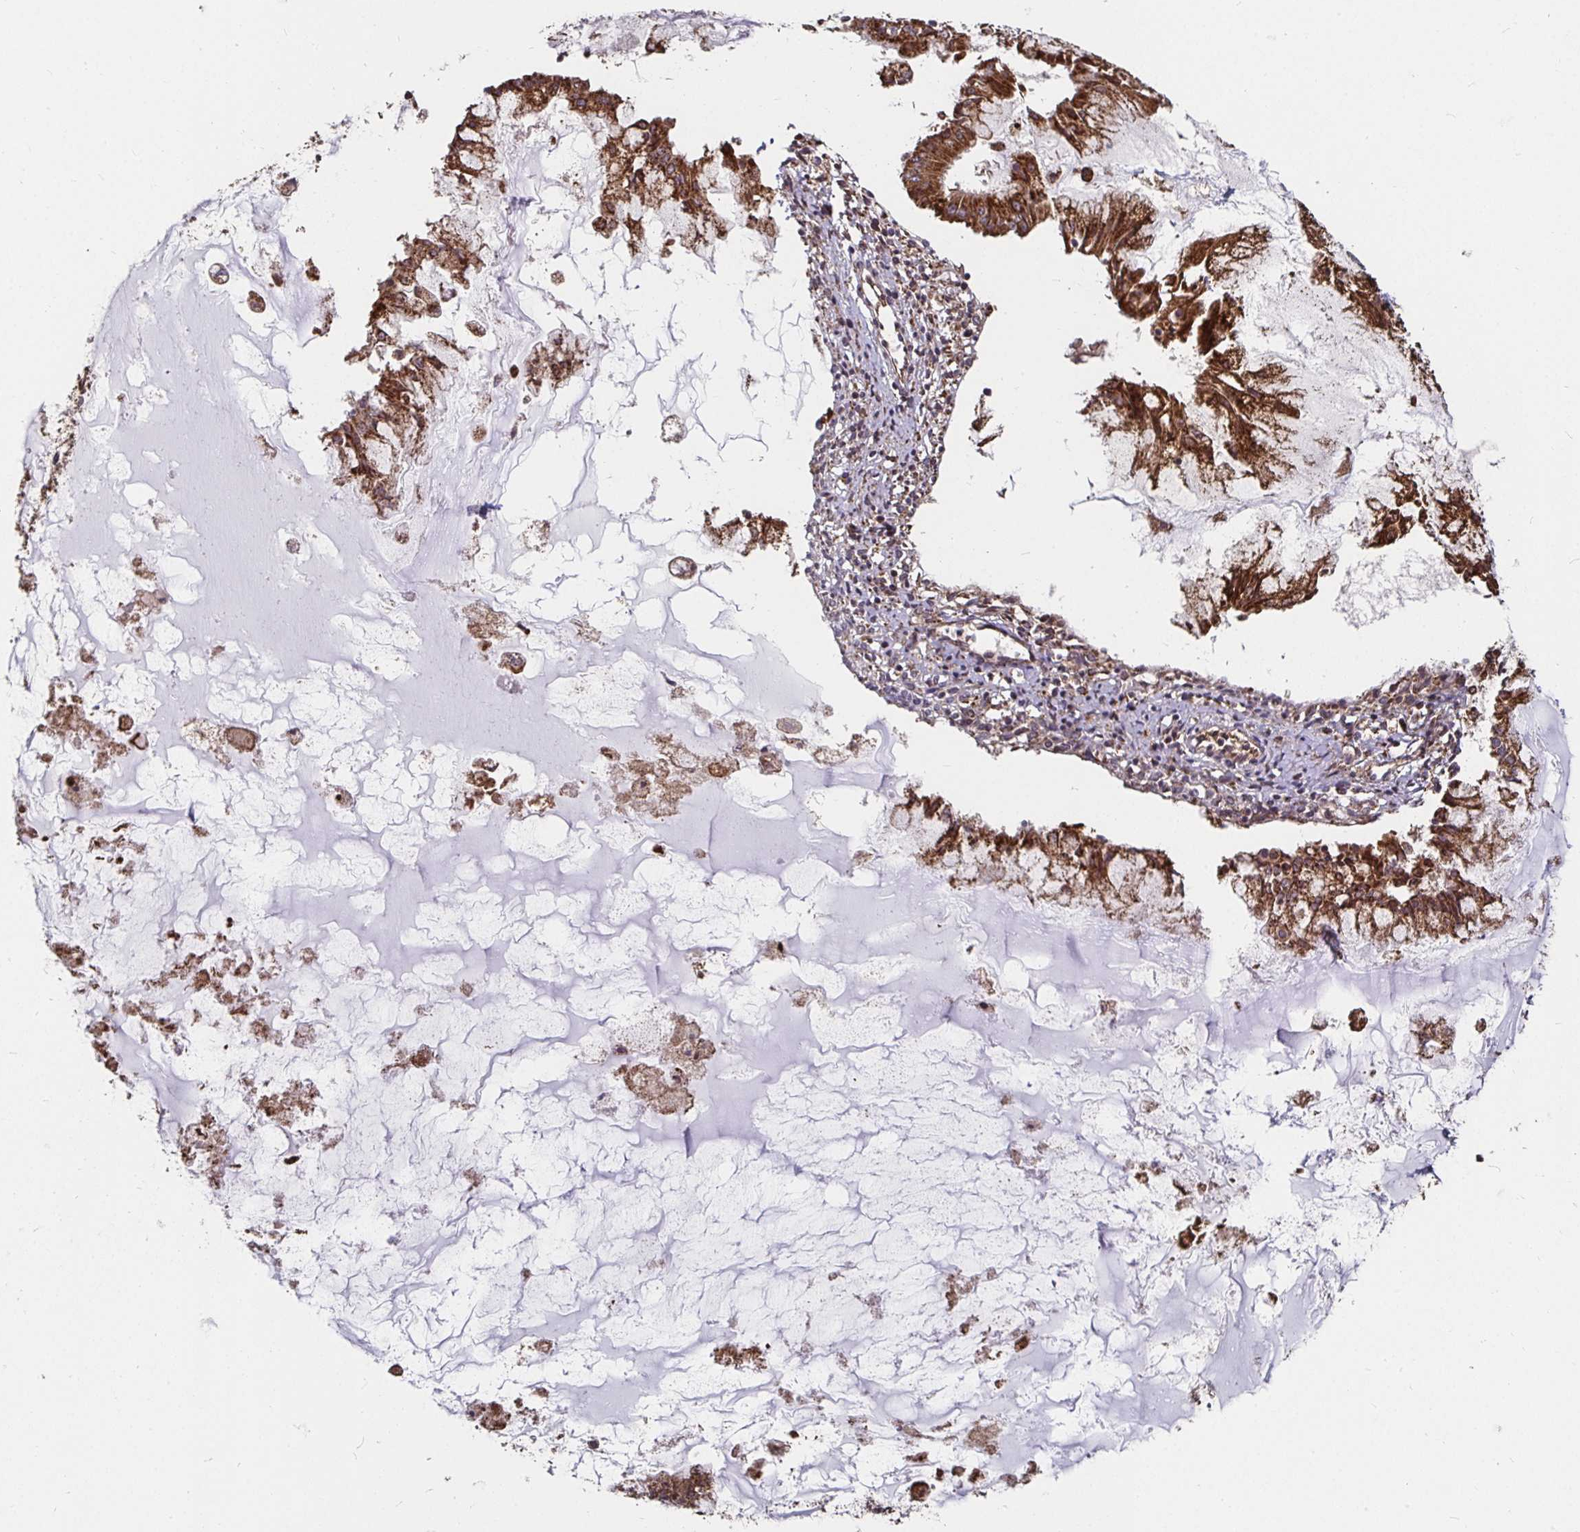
{"staining": {"intensity": "strong", "quantity": ">75%", "location": "cytoplasmic/membranous"}, "tissue": "ovarian cancer", "cell_type": "Tumor cells", "image_type": "cancer", "snomed": [{"axis": "morphology", "description": "Cystadenocarcinoma, mucinous, NOS"}, {"axis": "topography", "description": "Ovary"}], "caption": "Ovarian cancer (mucinous cystadenocarcinoma) stained with a brown dye exhibits strong cytoplasmic/membranous positive expression in about >75% of tumor cells.", "gene": "MLST8", "patient": {"sex": "female", "age": 34}}